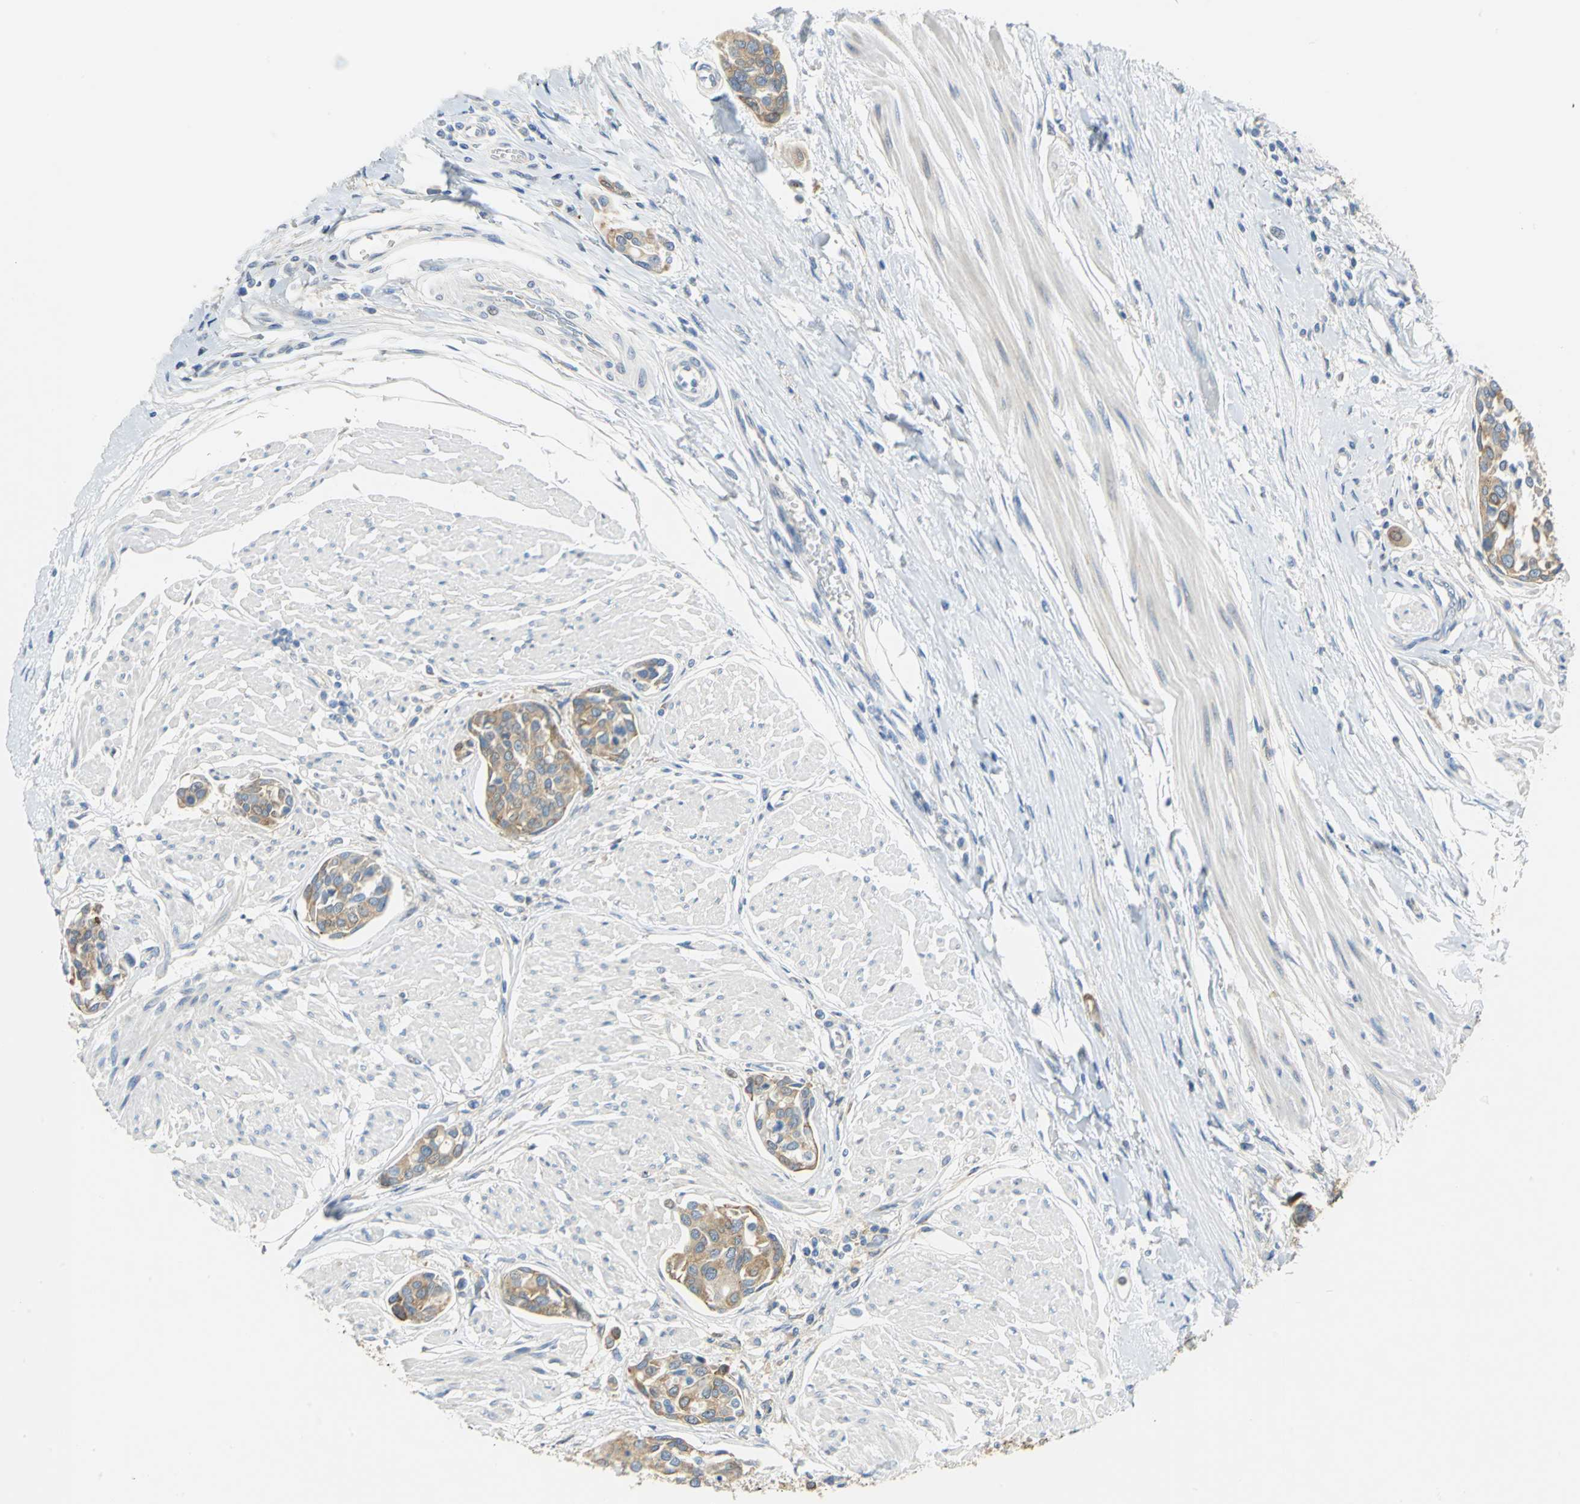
{"staining": {"intensity": "moderate", "quantity": ">75%", "location": "cytoplasmic/membranous"}, "tissue": "urothelial cancer", "cell_type": "Tumor cells", "image_type": "cancer", "snomed": [{"axis": "morphology", "description": "Urothelial carcinoma, High grade"}, {"axis": "topography", "description": "Urinary bladder"}], "caption": "Immunohistochemistry (IHC) (DAB) staining of human urothelial carcinoma (high-grade) demonstrates moderate cytoplasmic/membranous protein staining in about >75% of tumor cells.", "gene": "YBX1", "patient": {"sex": "male", "age": 78}}